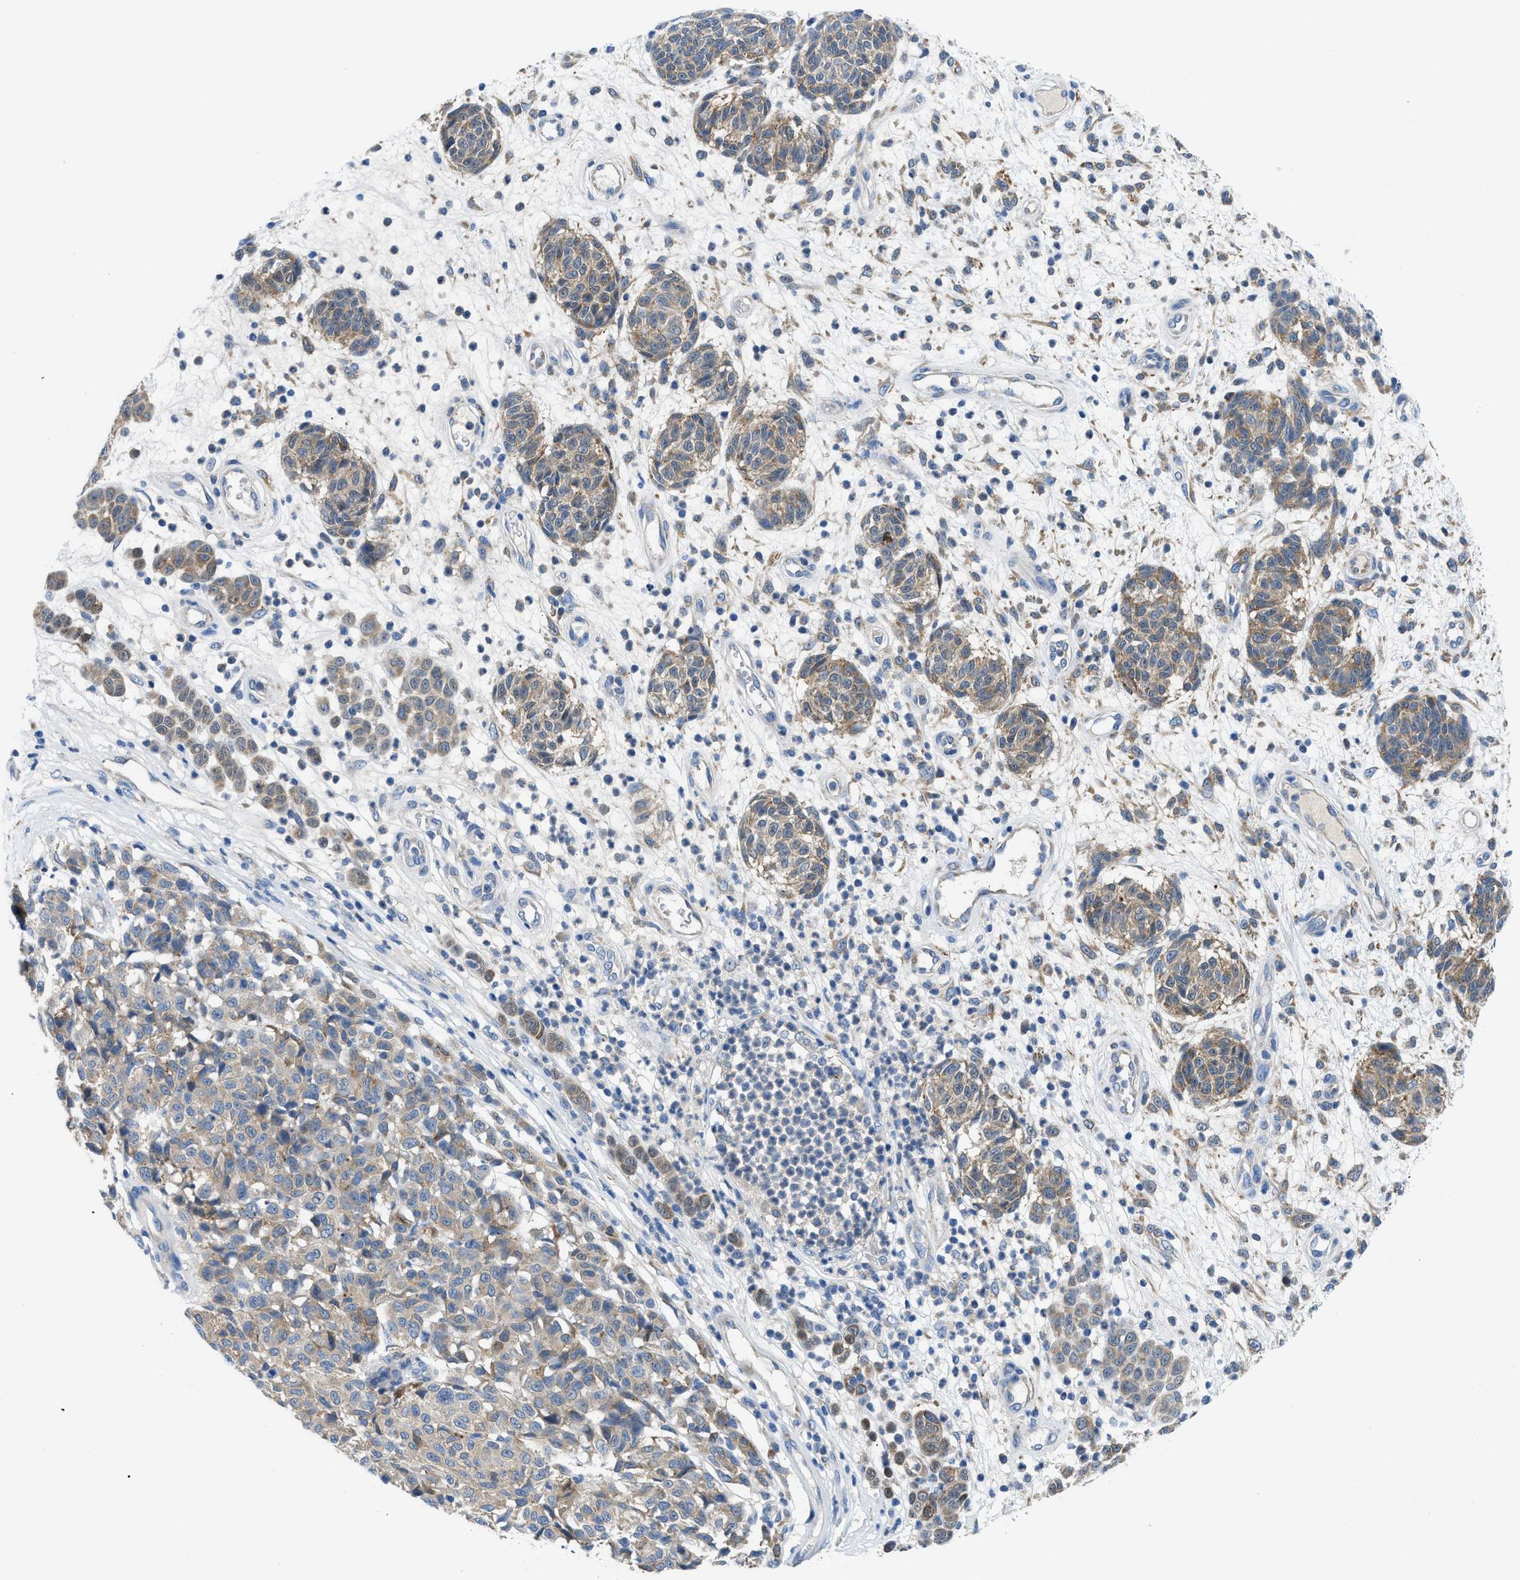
{"staining": {"intensity": "moderate", "quantity": "25%-75%", "location": "cytoplasmic/membranous"}, "tissue": "melanoma", "cell_type": "Tumor cells", "image_type": "cancer", "snomed": [{"axis": "morphology", "description": "Malignant melanoma, NOS"}, {"axis": "topography", "description": "Skin"}], "caption": "Immunohistochemistry (IHC) photomicrograph of neoplastic tissue: human melanoma stained using IHC reveals medium levels of moderate protein expression localized specifically in the cytoplasmic/membranous of tumor cells, appearing as a cytoplasmic/membranous brown color.", "gene": "BNC2", "patient": {"sex": "male", "age": 59}}